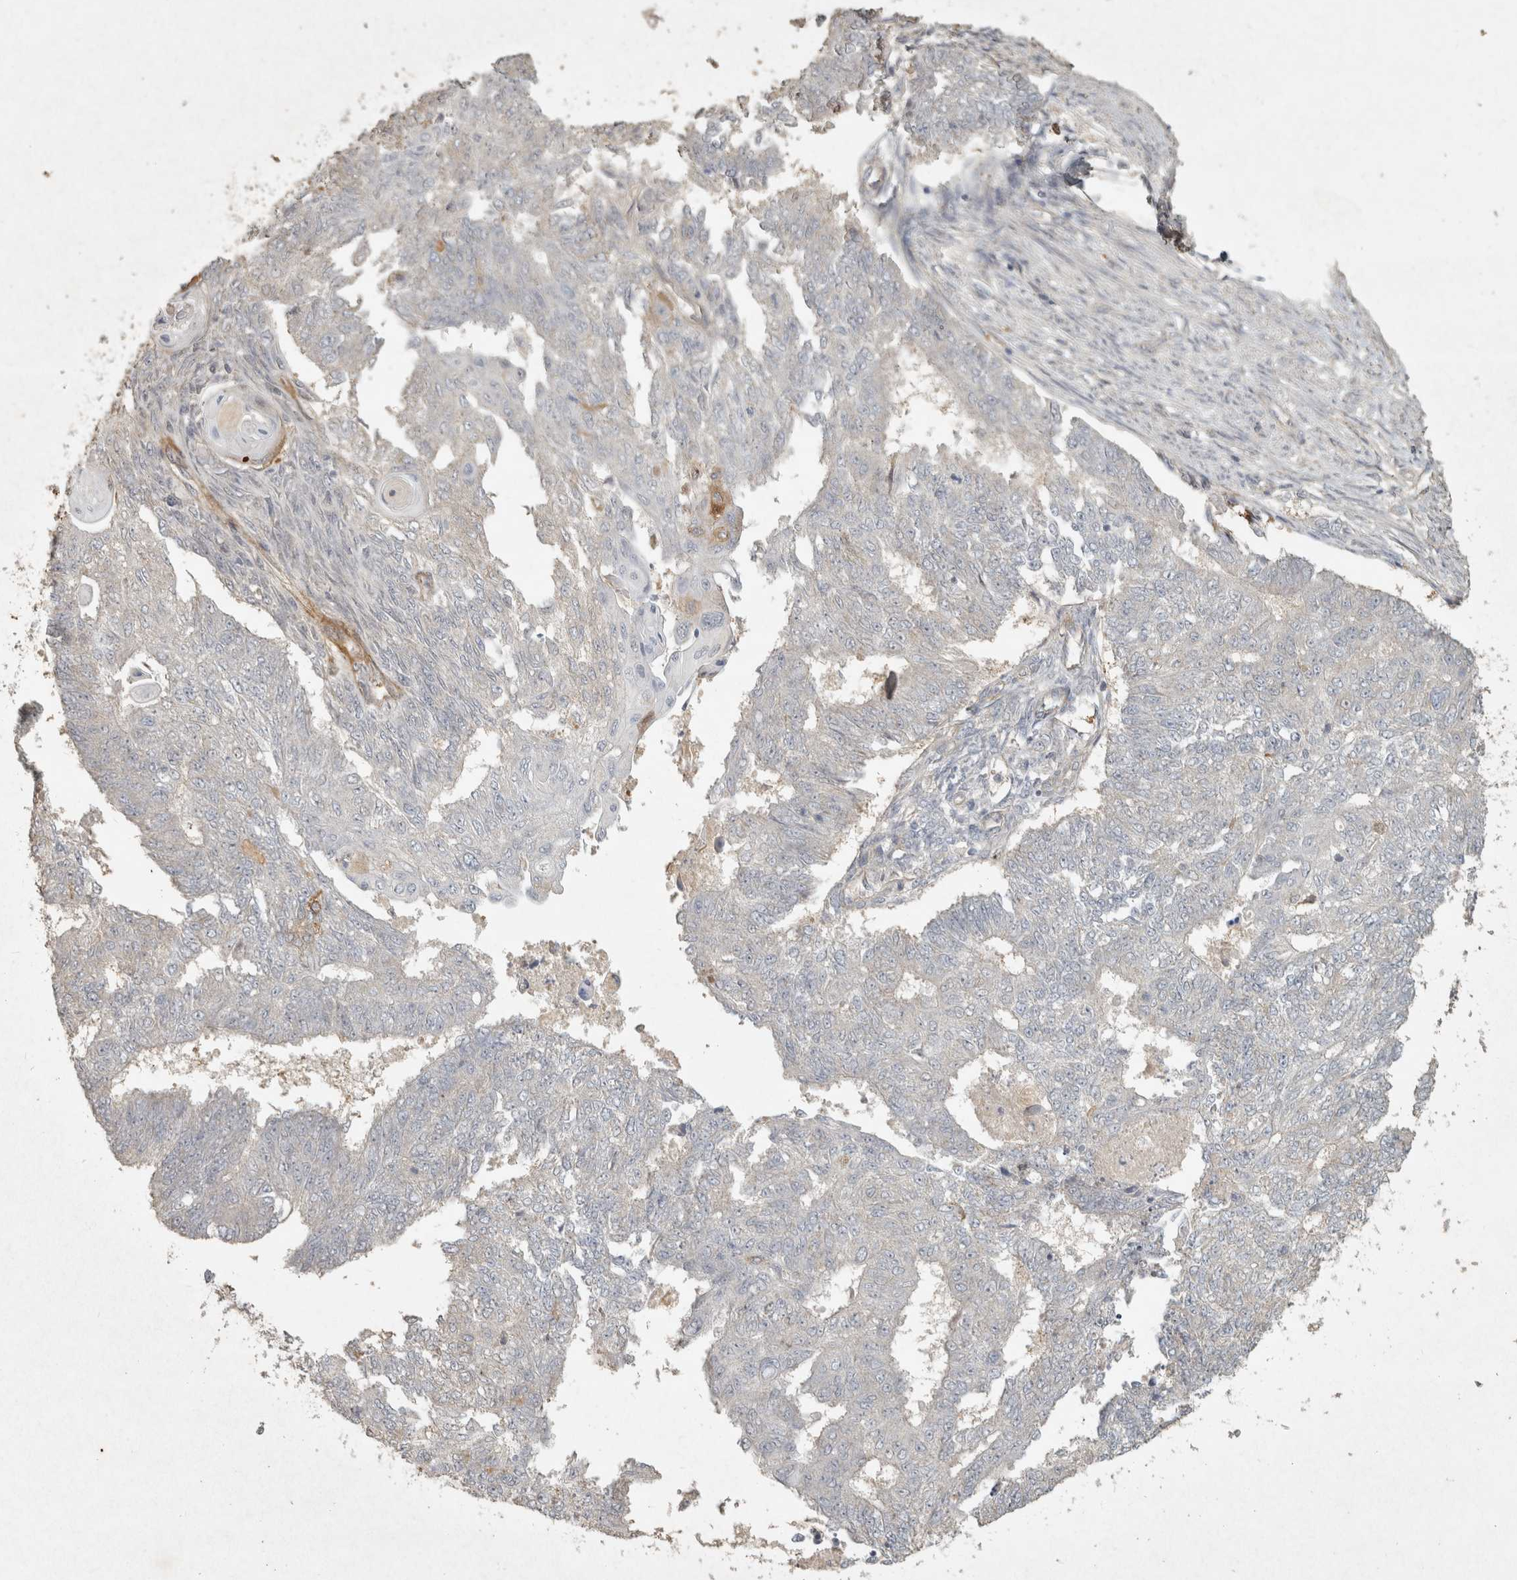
{"staining": {"intensity": "negative", "quantity": "none", "location": "none"}, "tissue": "endometrial cancer", "cell_type": "Tumor cells", "image_type": "cancer", "snomed": [{"axis": "morphology", "description": "Adenocarcinoma, NOS"}, {"axis": "topography", "description": "Endometrium"}], "caption": "The photomicrograph shows no staining of tumor cells in endometrial adenocarcinoma. (DAB IHC, high magnification).", "gene": "OSTN", "patient": {"sex": "female", "age": 32}}